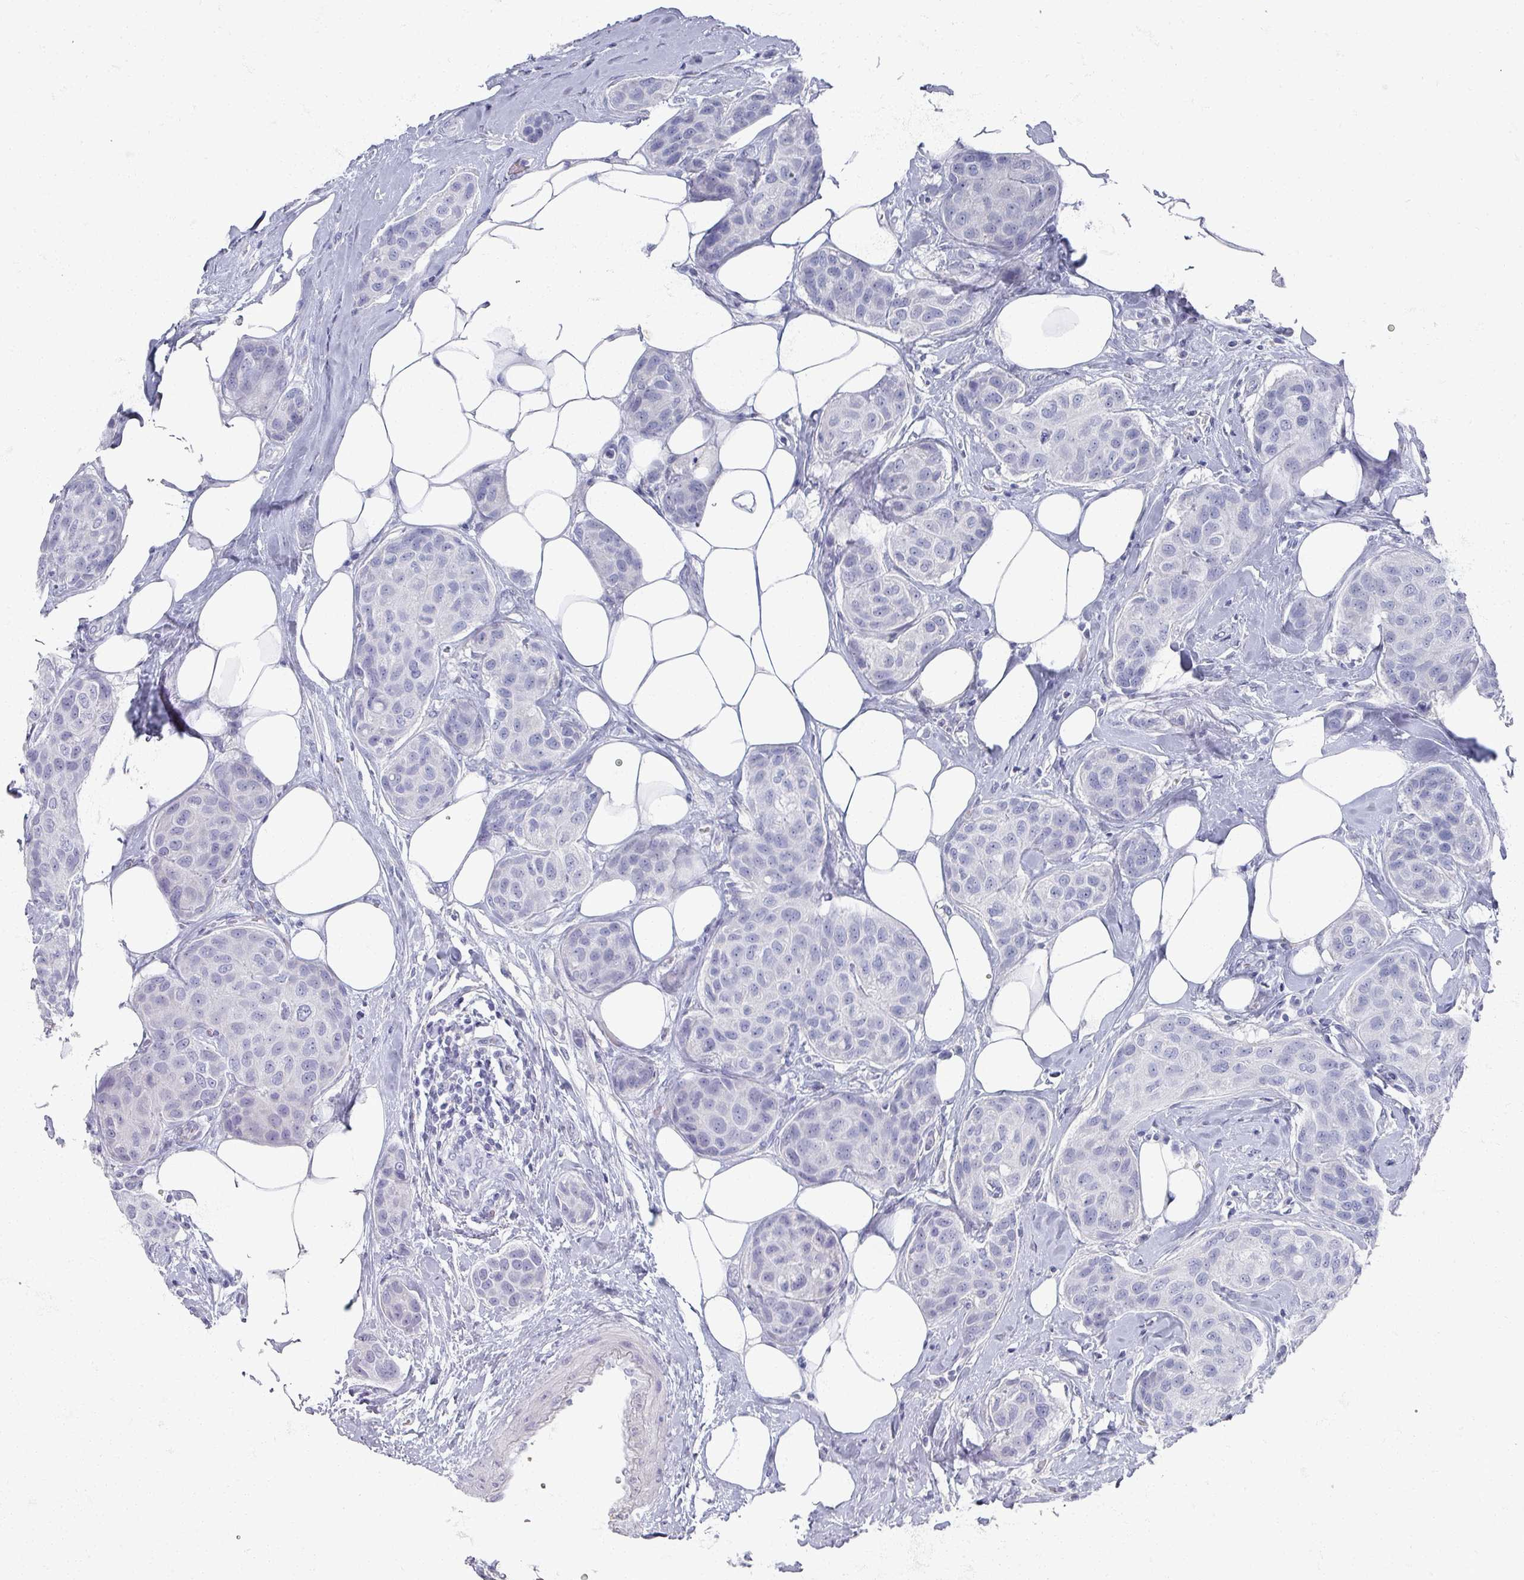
{"staining": {"intensity": "negative", "quantity": "none", "location": "none"}, "tissue": "breast cancer", "cell_type": "Tumor cells", "image_type": "cancer", "snomed": [{"axis": "morphology", "description": "Duct carcinoma"}, {"axis": "topography", "description": "Breast"}, {"axis": "topography", "description": "Lymph node"}], "caption": "Protein analysis of breast infiltrating ductal carcinoma reveals no significant expression in tumor cells. The staining is performed using DAB brown chromogen with nuclei counter-stained in using hematoxylin.", "gene": "OMG", "patient": {"sex": "female", "age": 80}}